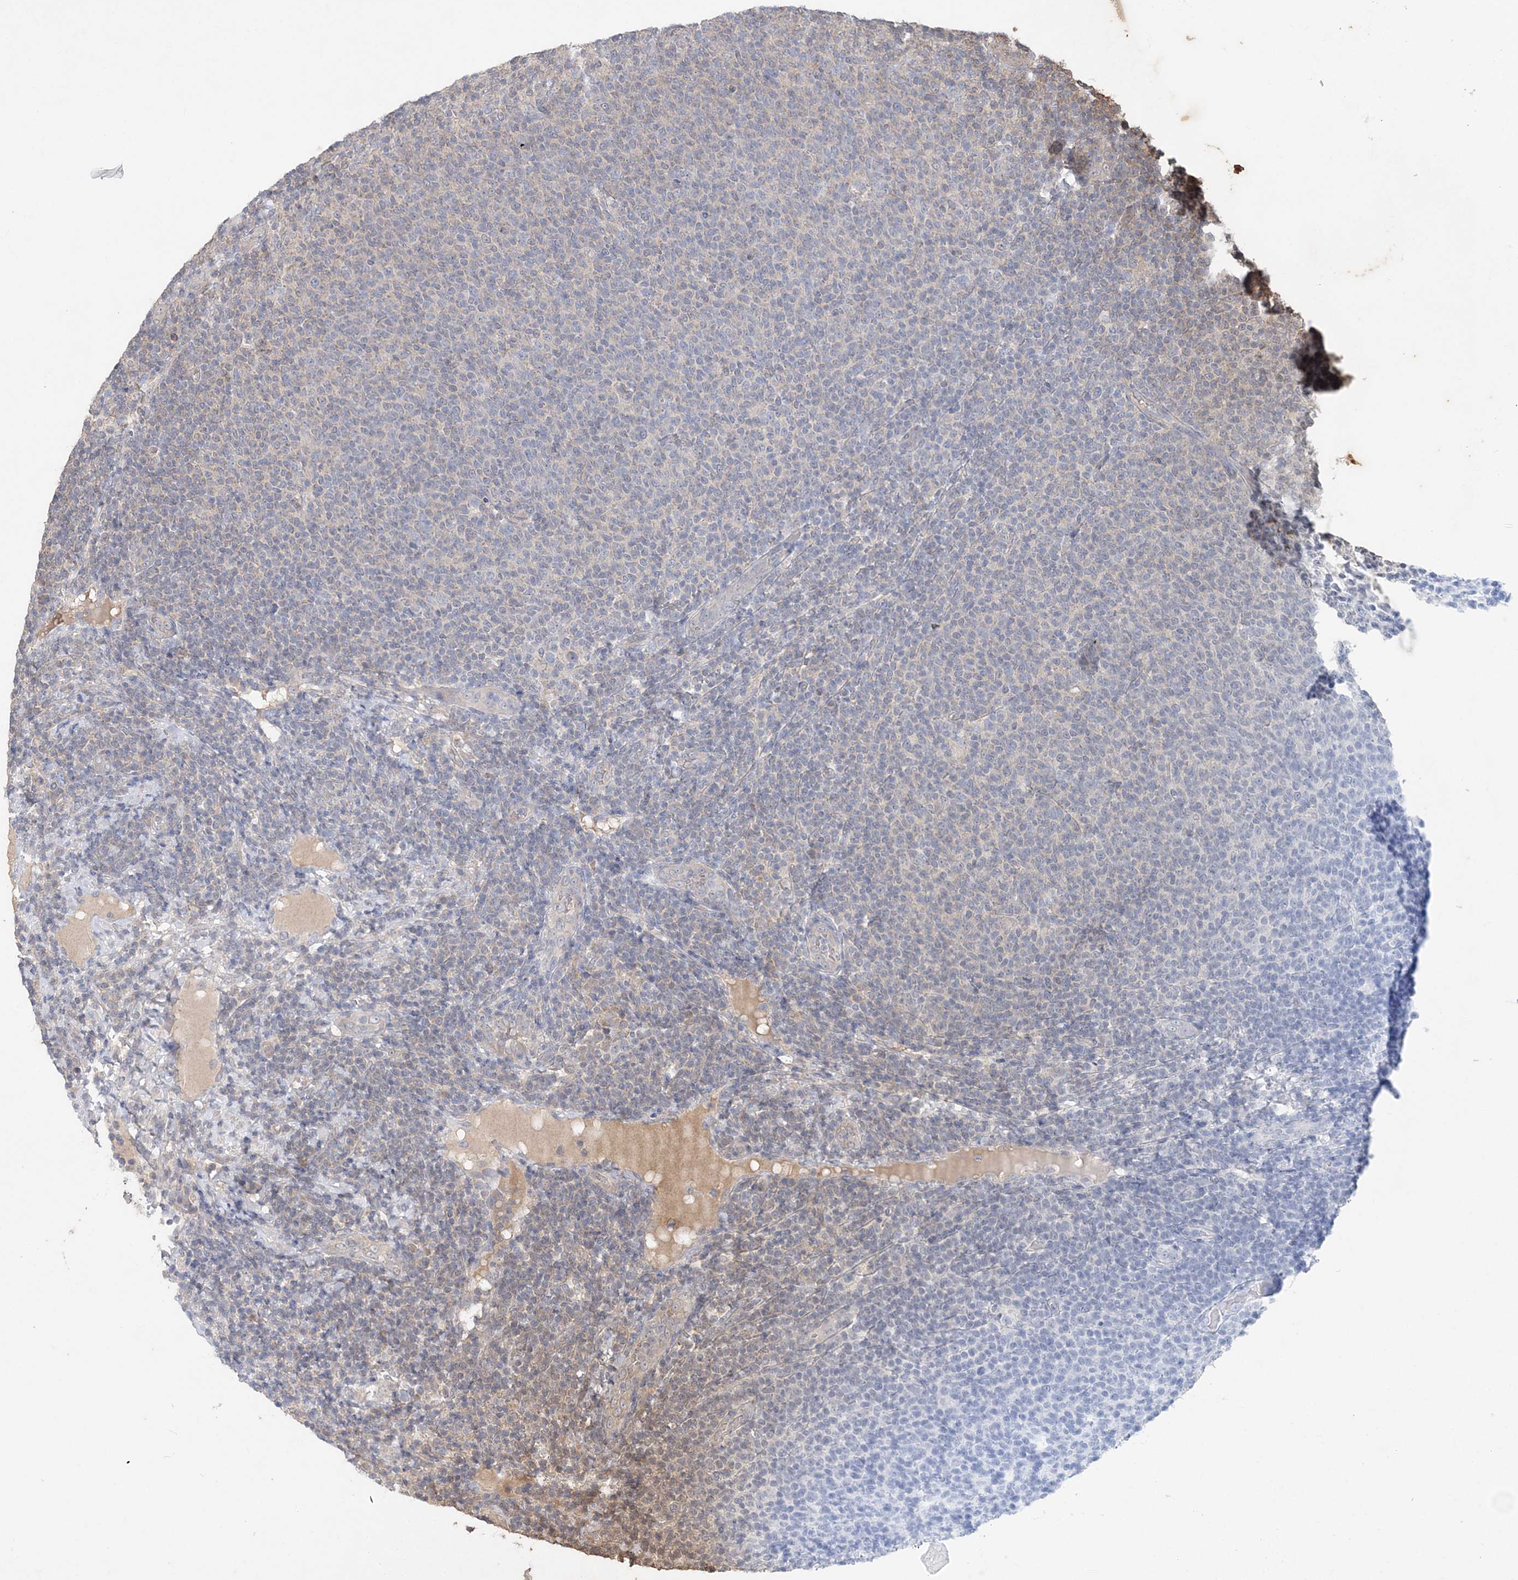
{"staining": {"intensity": "negative", "quantity": "none", "location": "none"}, "tissue": "lymphoma", "cell_type": "Tumor cells", "image_type": "cancer", "snomed": [{"axis": "morphology", "description": "Malignant lymphoma, non-Hodgkin's type, Low grade"}, {"axis": "topography", "description": "Lymph node"}], "caption": "There is no significant positivity in tumor cells of malignant lymphoma, non-Hodgkin's type (low-grade).", "gene": "AKR7A2", "patient": {"sex": "male", "age": 66}}